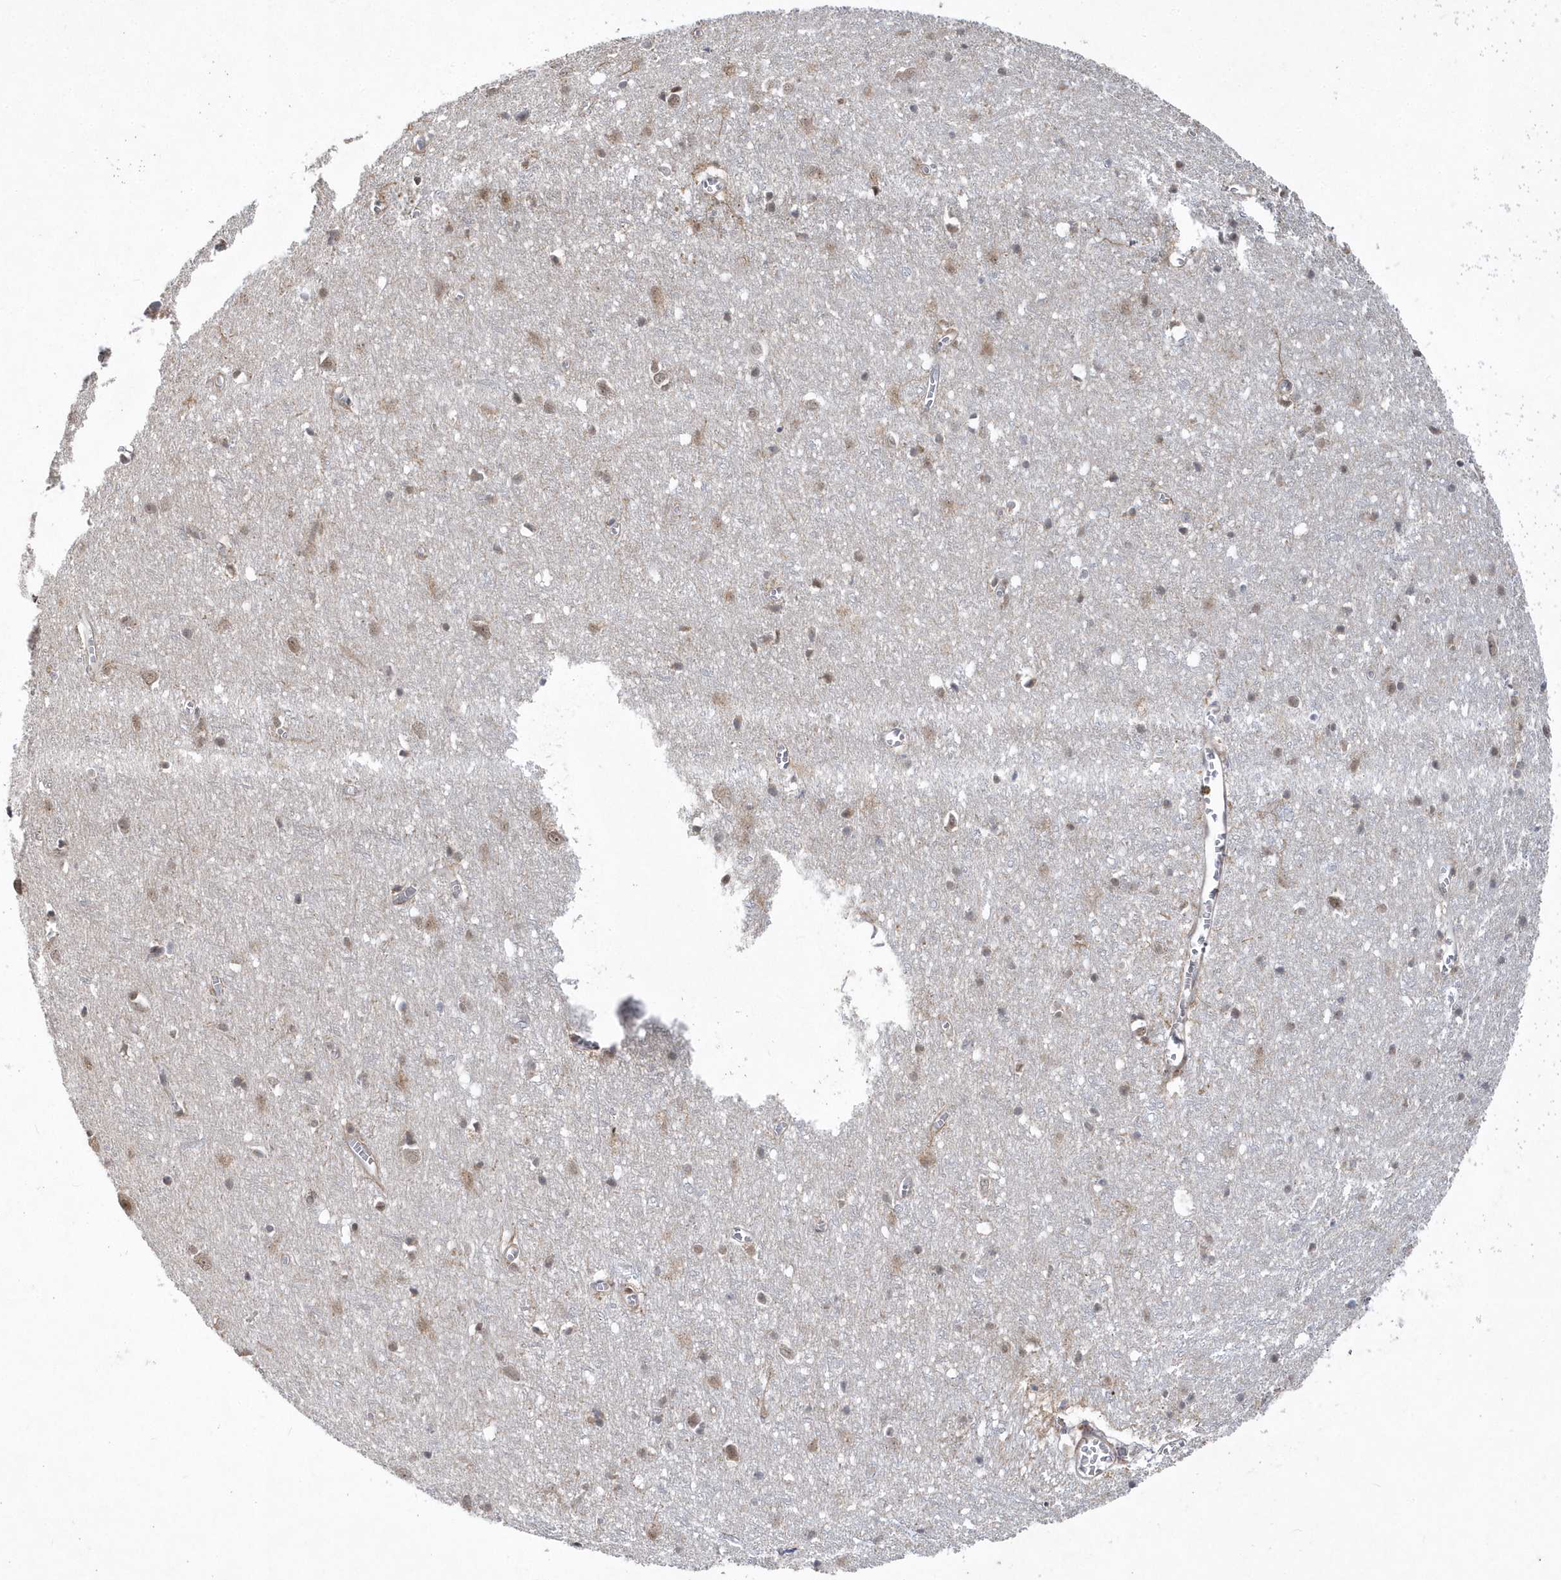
{"staining": {"intensity": "weak", "quantity": ">75%", "location": "cytoplasmic/membranous,nuclear"}, "tissue": "cerebral cortex", "cell_type": "Endothelial cells", "image_type": "normal", "snomed": [{"axis": "morphology", "description": "Normal tissue, NOS"}, {"axis": "topography", "description": "Cerebral cortex"}], "caption": "Cerebral cortex stained with DAB (3,3'-diaminobenzidine) immunohistochemistry demonstrates low levels of weak cytoplasmic/membranous,nuclear positivity in about >75% of endothelial cells.", "gene": "MXI1", "patient": {"sex": "female", "age": 64}}